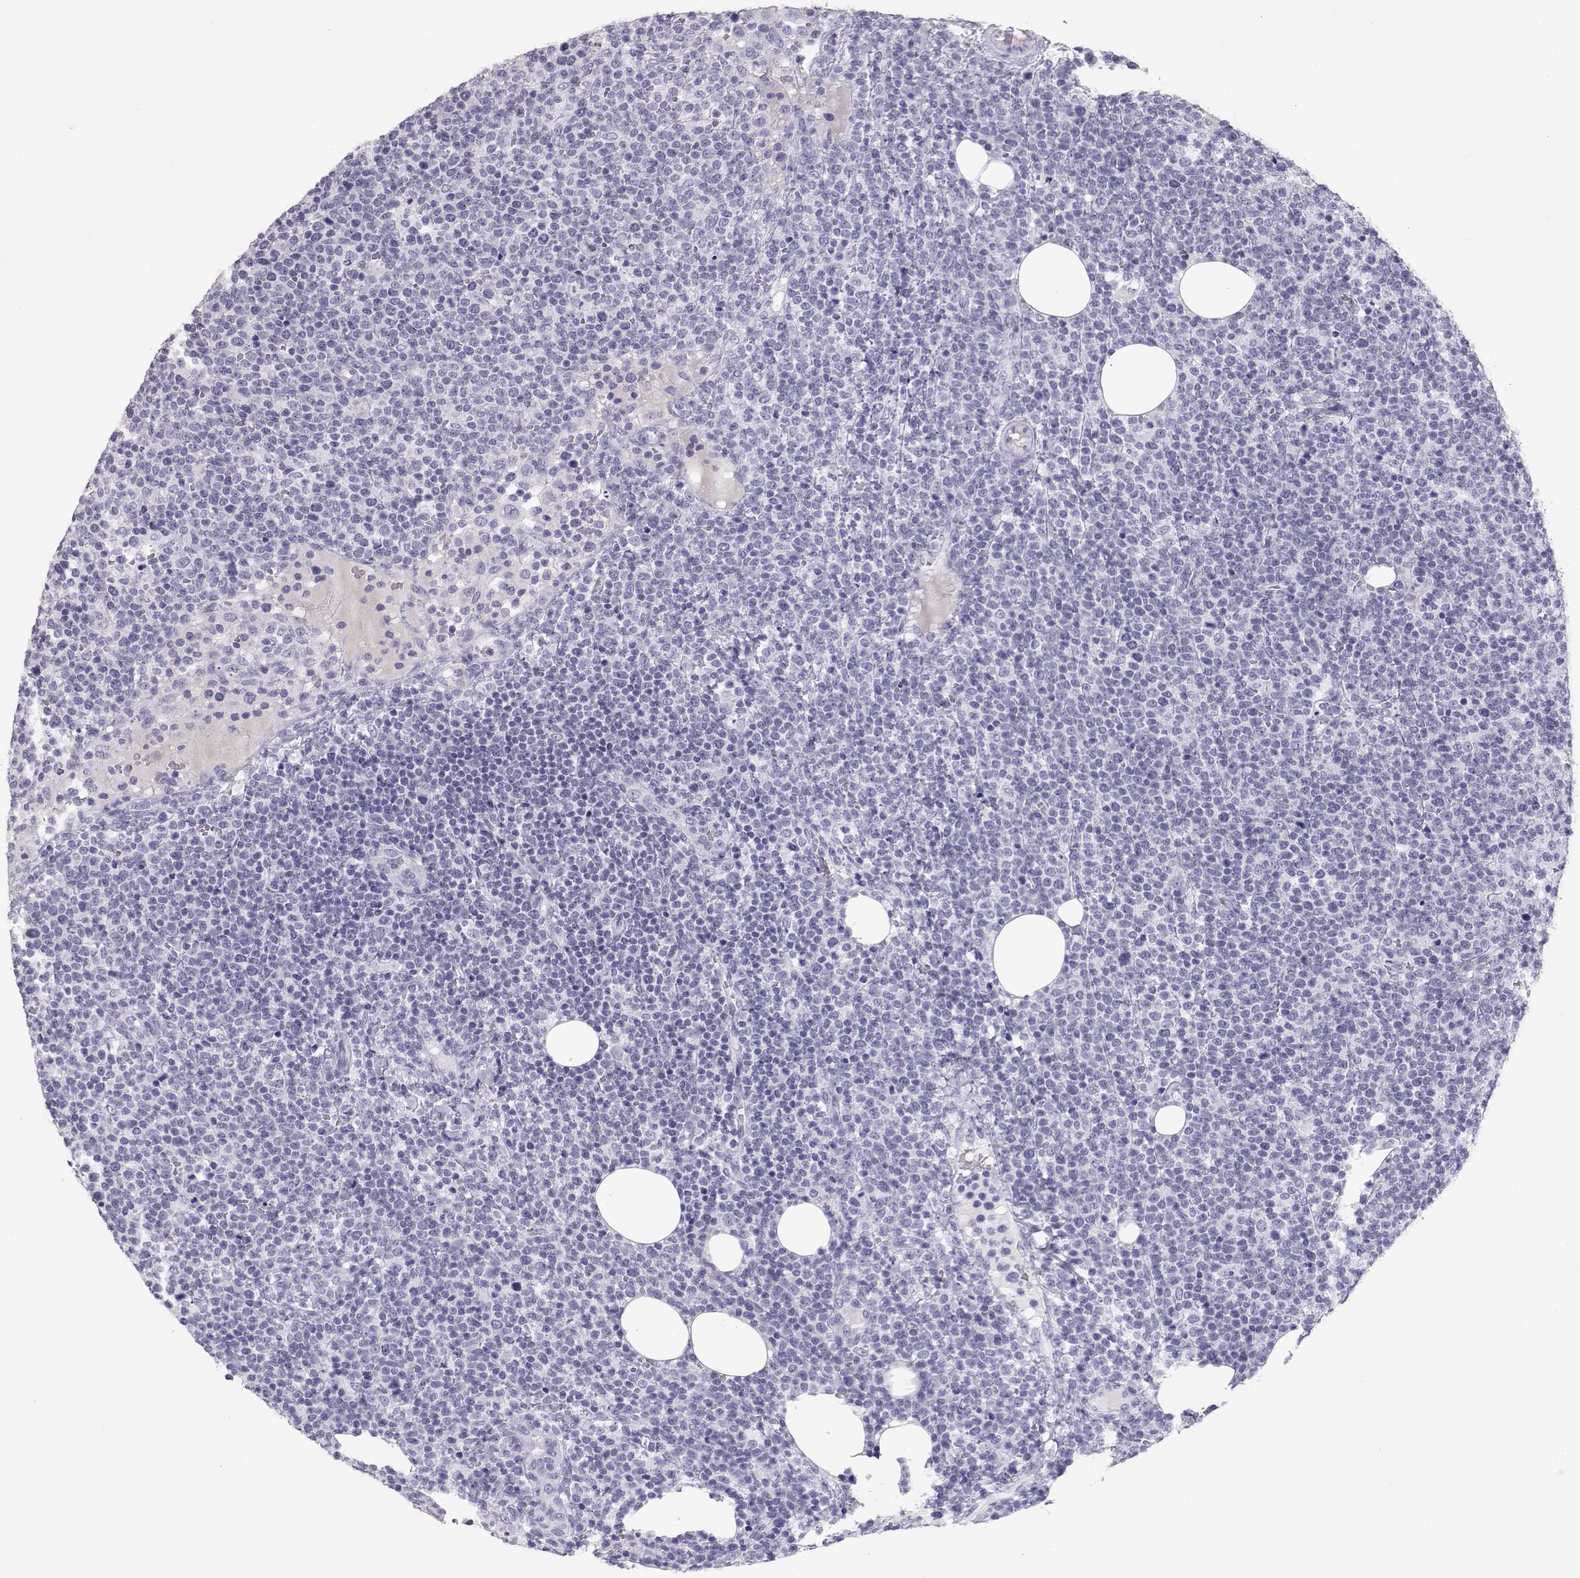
{"staining": {"intensity": "negative", "quantity": "none", "location": "none"}, "tissue": "lymphoma", "cell_type": "Tumor cells", "image_type": "cancer", "snomed": [{"axis": "morphology", "description": "Malignant lymphoma, non-Hodgkin's type, High grade"}, {"axis": "topography", "description": "Lymph node"}], "caption": "Tumor cells are negative for protein expression in human lymphoma.", "gene": "PMCH", "patient": {"sex": "male", "age": 61}}